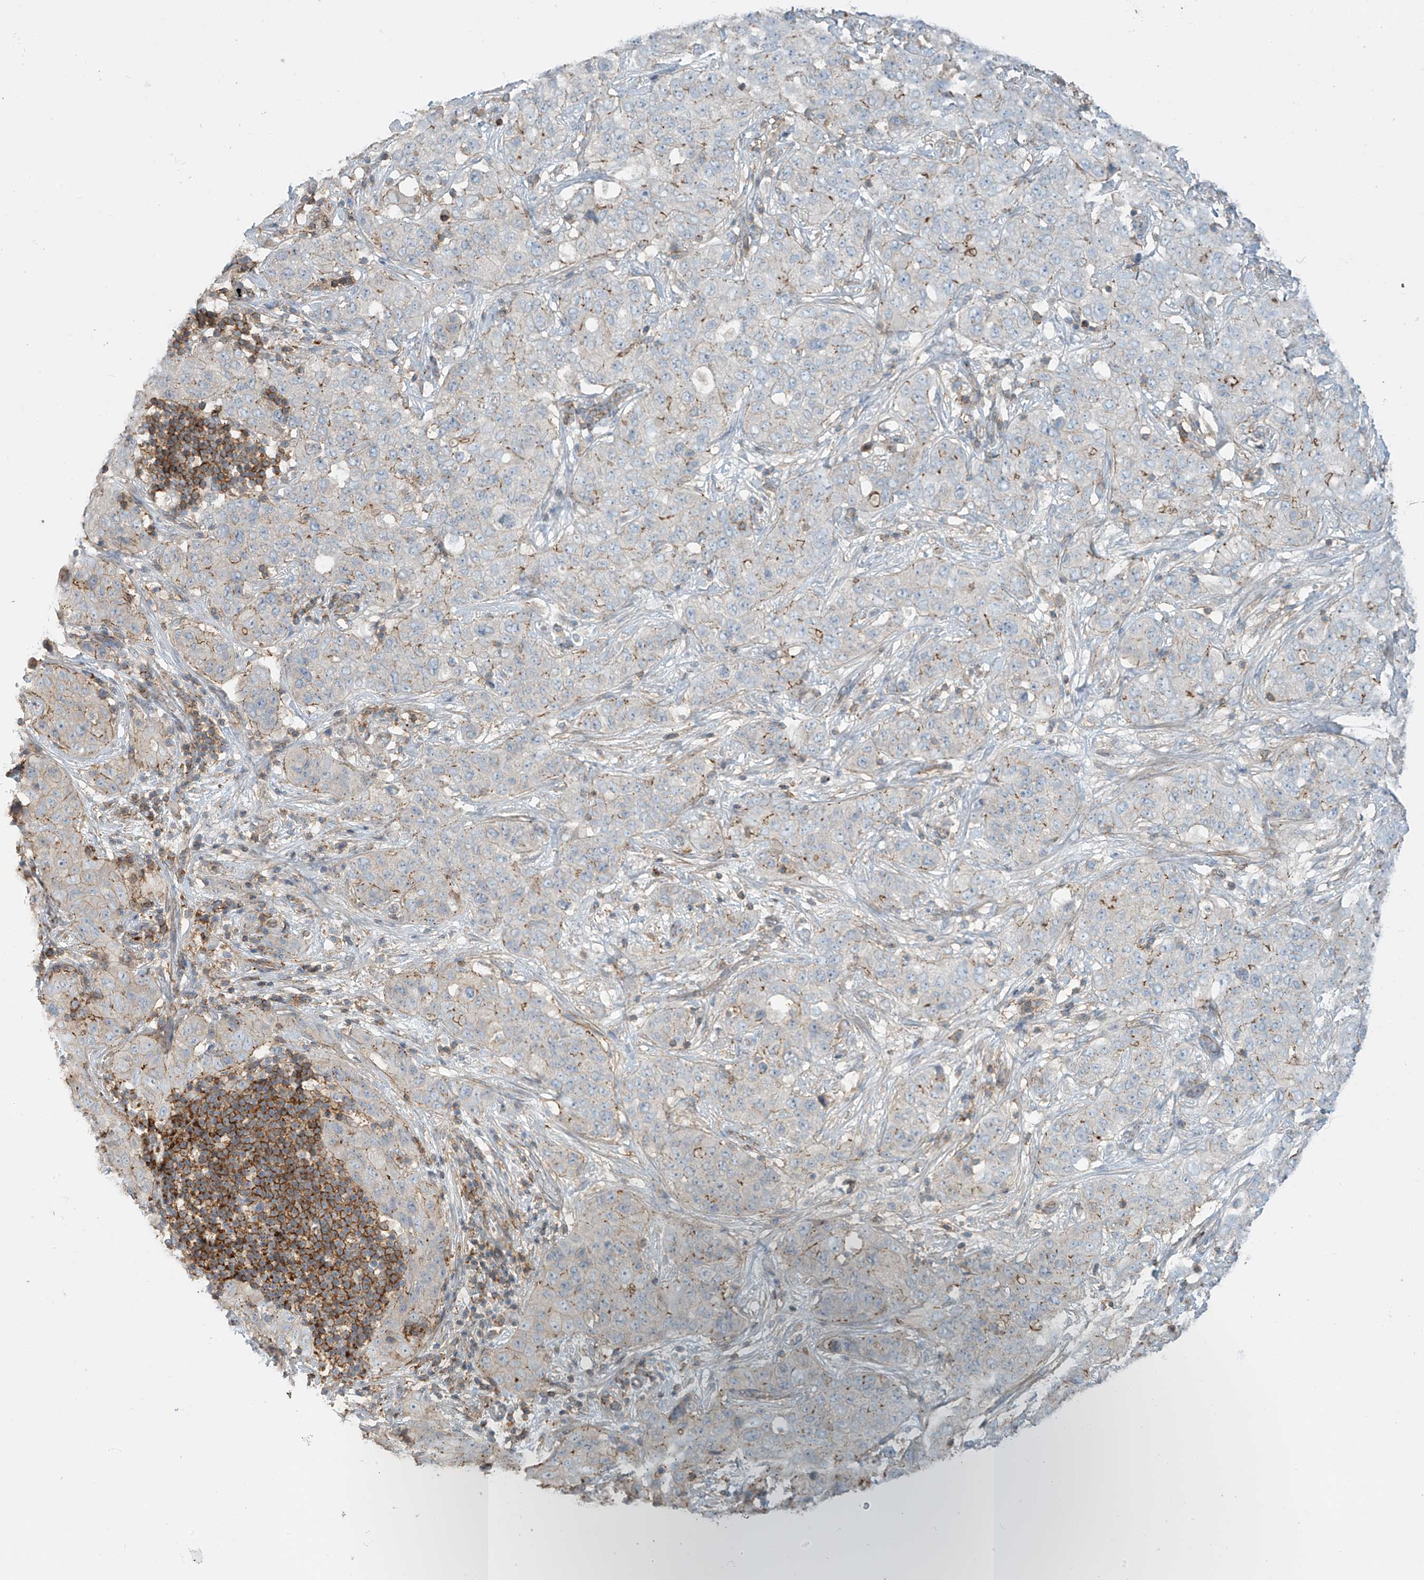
{"staining": {"intensity": "weak", "quantity": "<25%", "location": "cytoplasmic/membranous"}, "tissue": "stomach cancer", "cell_type": "Tumor cells", "image_type": "cancer", "snomed": [{"axis": "morphology", "description": "Normal tissue, NOS"}, {"axis": "morphology", "description": "Adenocarcinoma, NOS"}, {"axis": "topography", "description": "Lymph node"}, {"axis": "topography", "description": "Stomach"}], "caption": "Image shows no significant protein staining in tumor cells of adenocarcinoma (stomach). (DAB (3,3'-diaminobenzidine) IHC visualized using brightfield microscopy, high magnification).", "gene": "SLC9A2", "patient": {"sex": "male", "age": 48}}